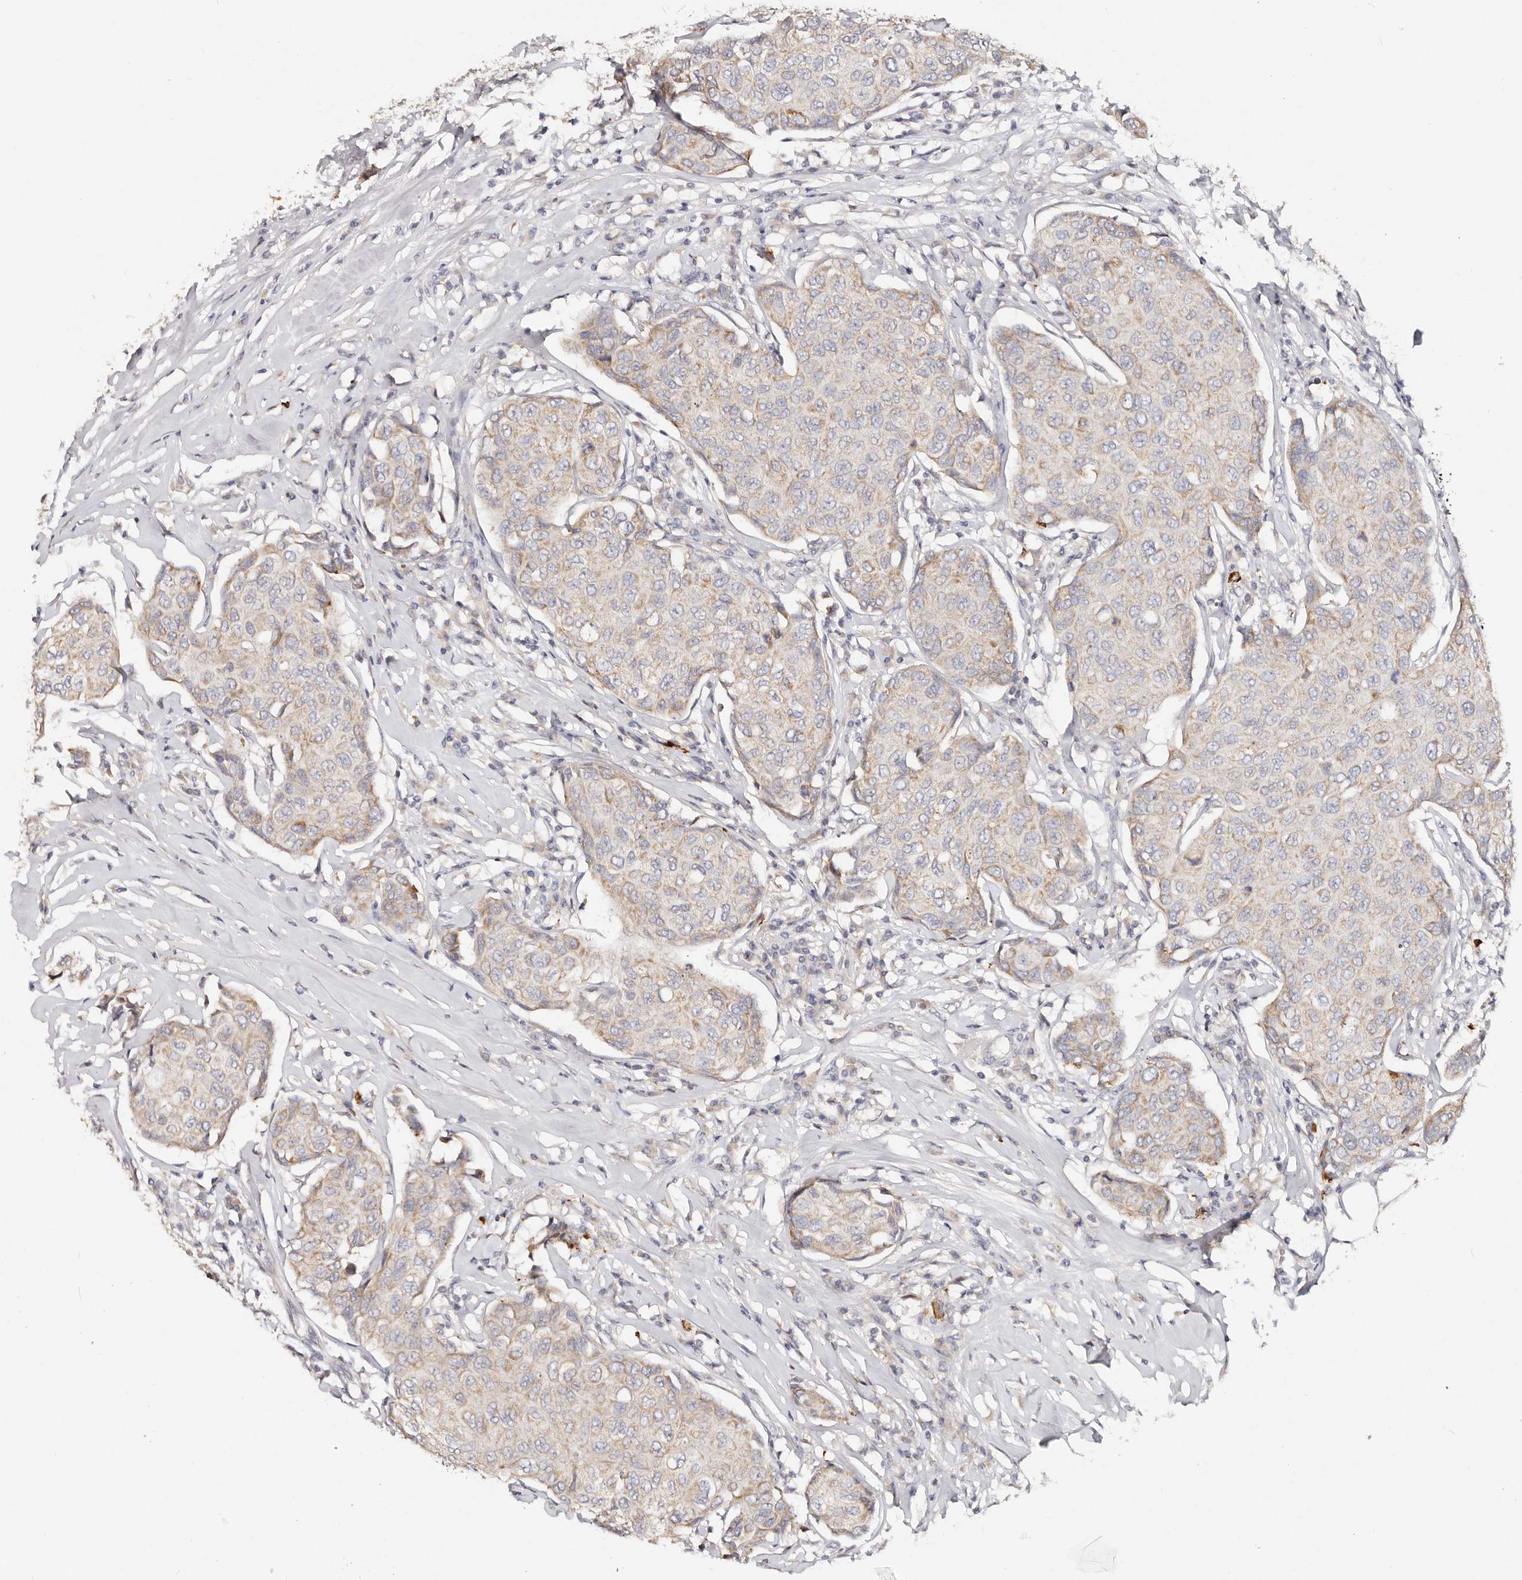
{"staining": {"intensity": "weak", "quantity": ">75%", "location": "cytoplasmic/membranous"}, "tissue": "breast cancer", "cell_type": "Tumor cells", "image_type": "cancer", "snomed": [{"axis": "morphology", "description": "Duct carcinoma"}, {"axis": "topography", "description": "Breast"}], "caption": "This is a micrograph of IHC staining of breast intraductal carcinoma, which shows weak positivity in the cytoplasmic/membranous of tumor cells.", "gene": "VIPAS39", "patient": {"sex": "female", "age": 80}}